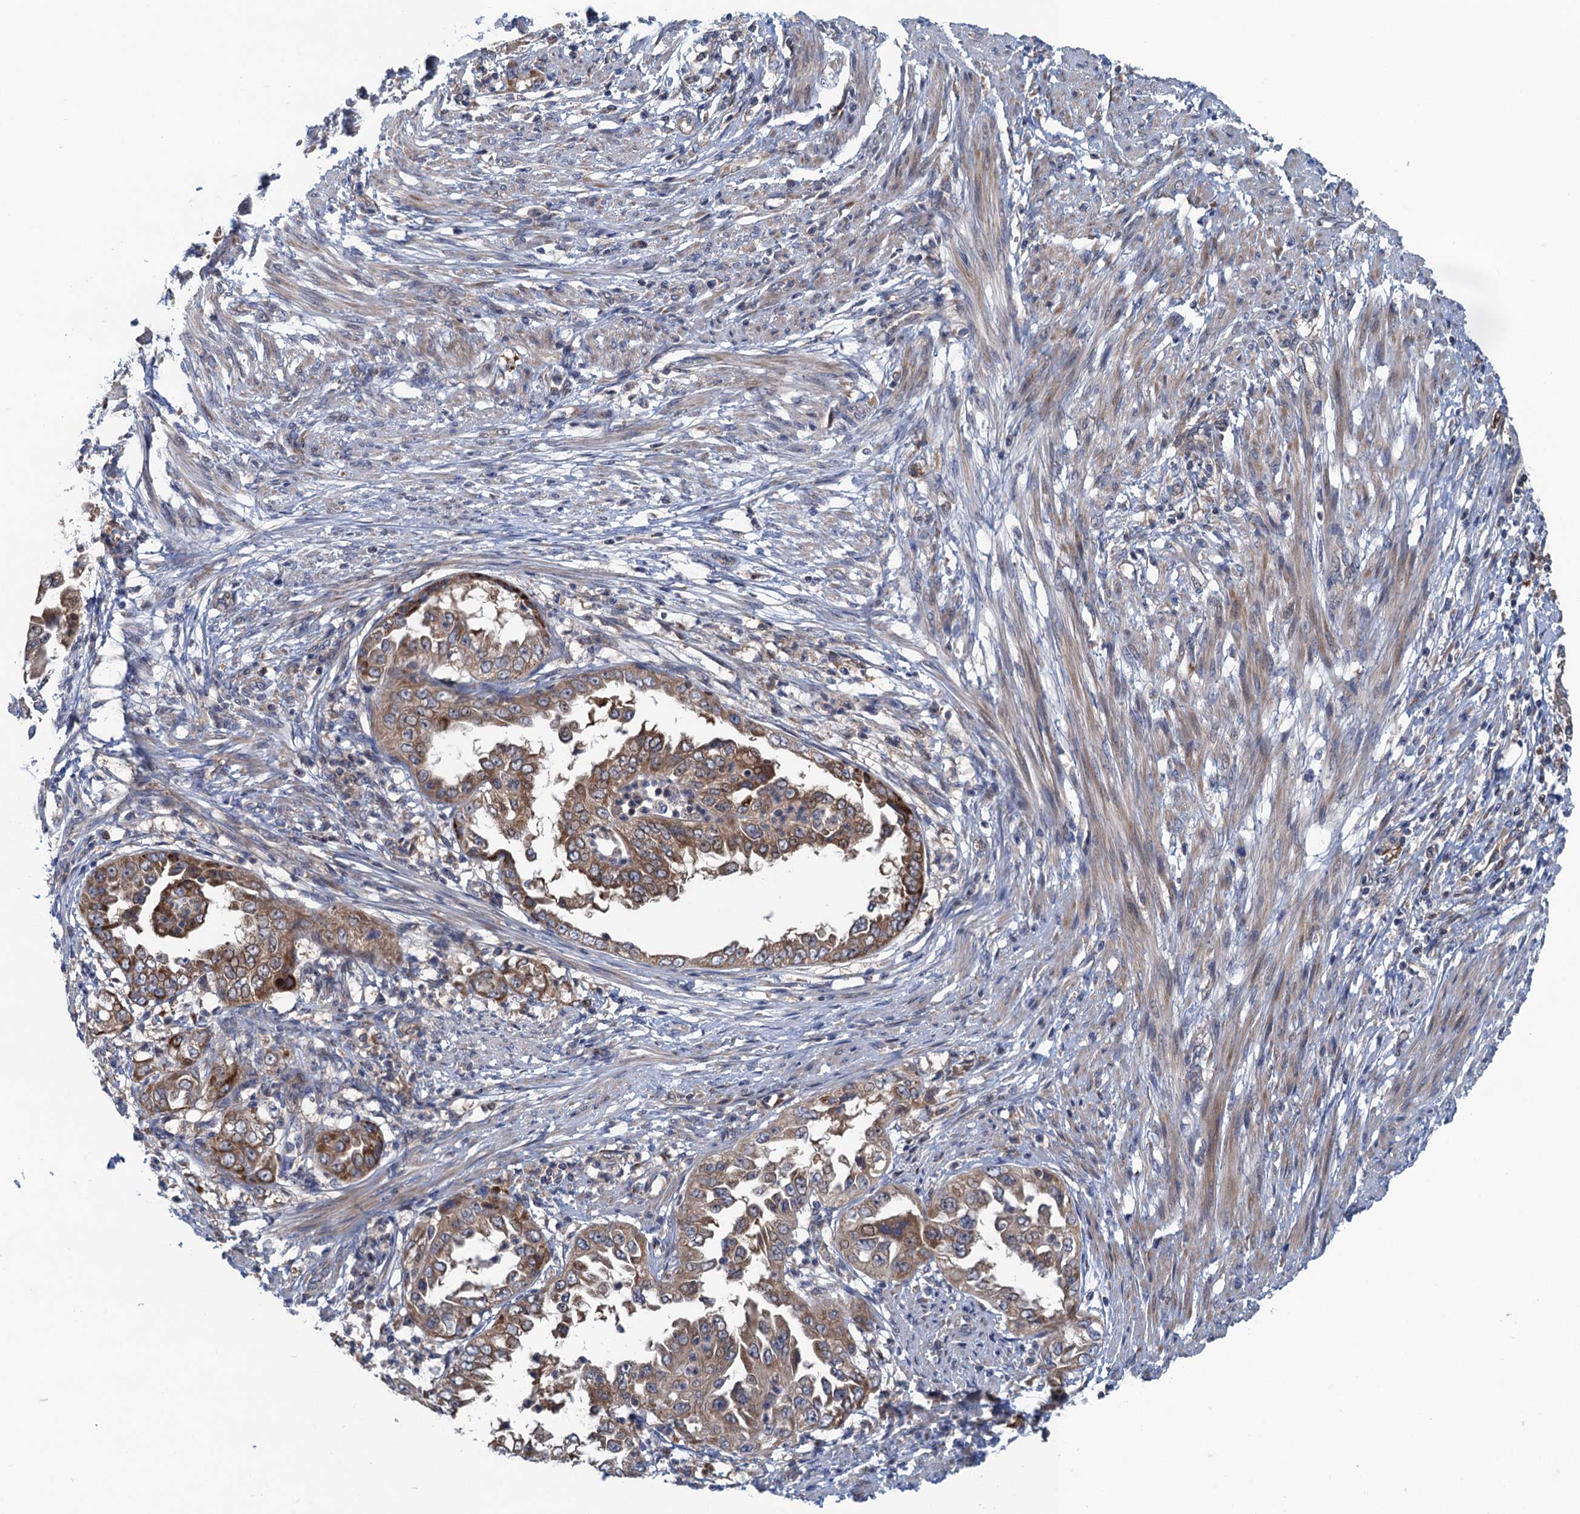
{"staining": {"intensity": "strong", "quantity": "25%-75%", "location": "cytoplasmic/membranous"}, "tissue": "endometrial cancer", "cell_type": "Tumor cells", "image_type": "cancer", "snomed": [{"axis": "morphology", "description": "Adenocarcinoma, NOS"}, {"axis": "topography", "description": "Endometrium"}], "caption": "The image reveals a brown stain indicating the presence of a protein in the cytoplasmic/membranous of tumor cells in adenocarcinoma (endometrial). Using DAB (3,3'-diaminobenzidine) (brown) and hematoxylin (blue) stains, captured at high magnification using brightfield microscopy.", "gene": "CNTN5", "patient": {"sex": "female", "age": 85}}